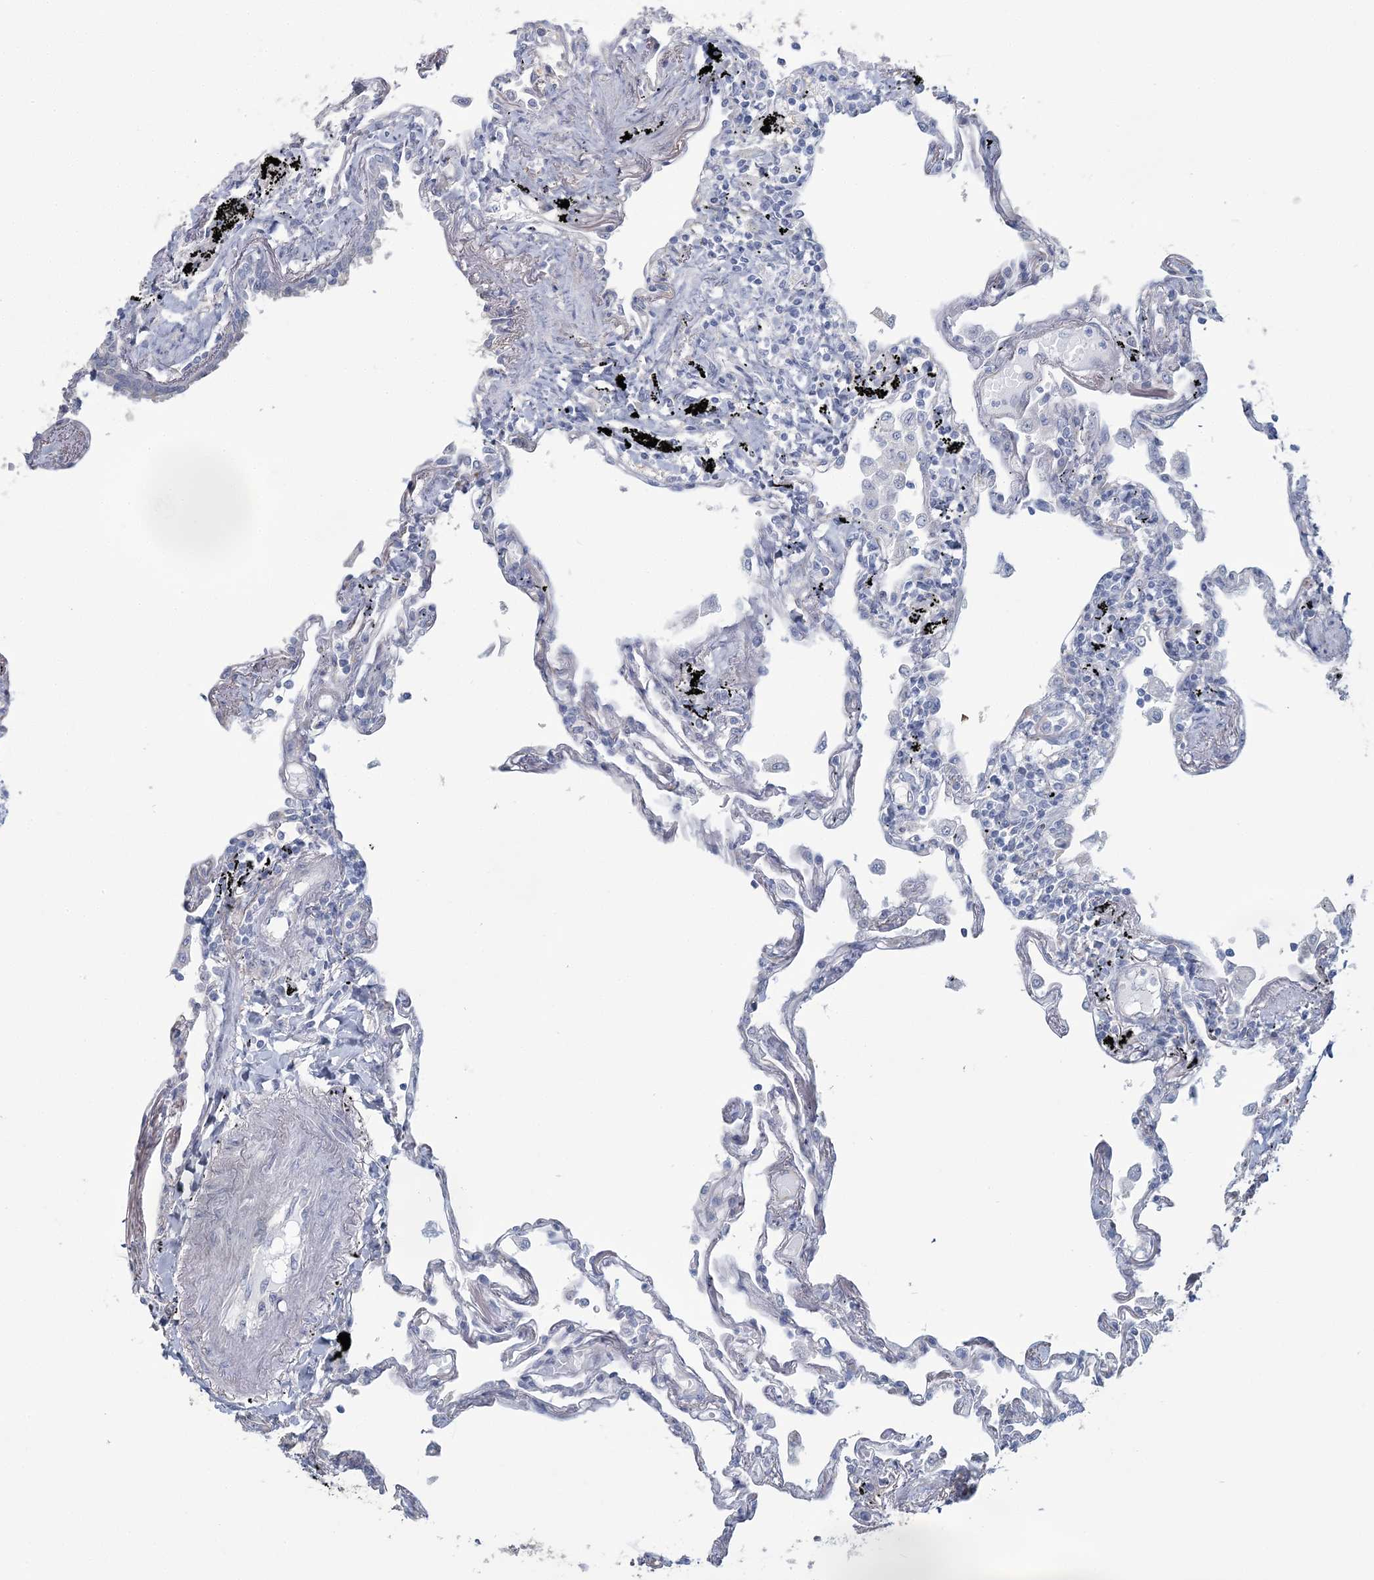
{"staining": {"intensity": "negative", "quantity": "none", "location": "none"}, "tissue": "lung", "cell_type": "Alveolar cells", "image_type": "normal", "snomed": [{"axis": "morphology", "description": "Normal tissue, NOS"}, {"axis": "topography", "description": "Lung"}], "caption": "Protein analysis of normal lung displays no significant positivity in alveolar cells.", "gene": "CMBL", "patient": {"sex": "female", "age": 67}}